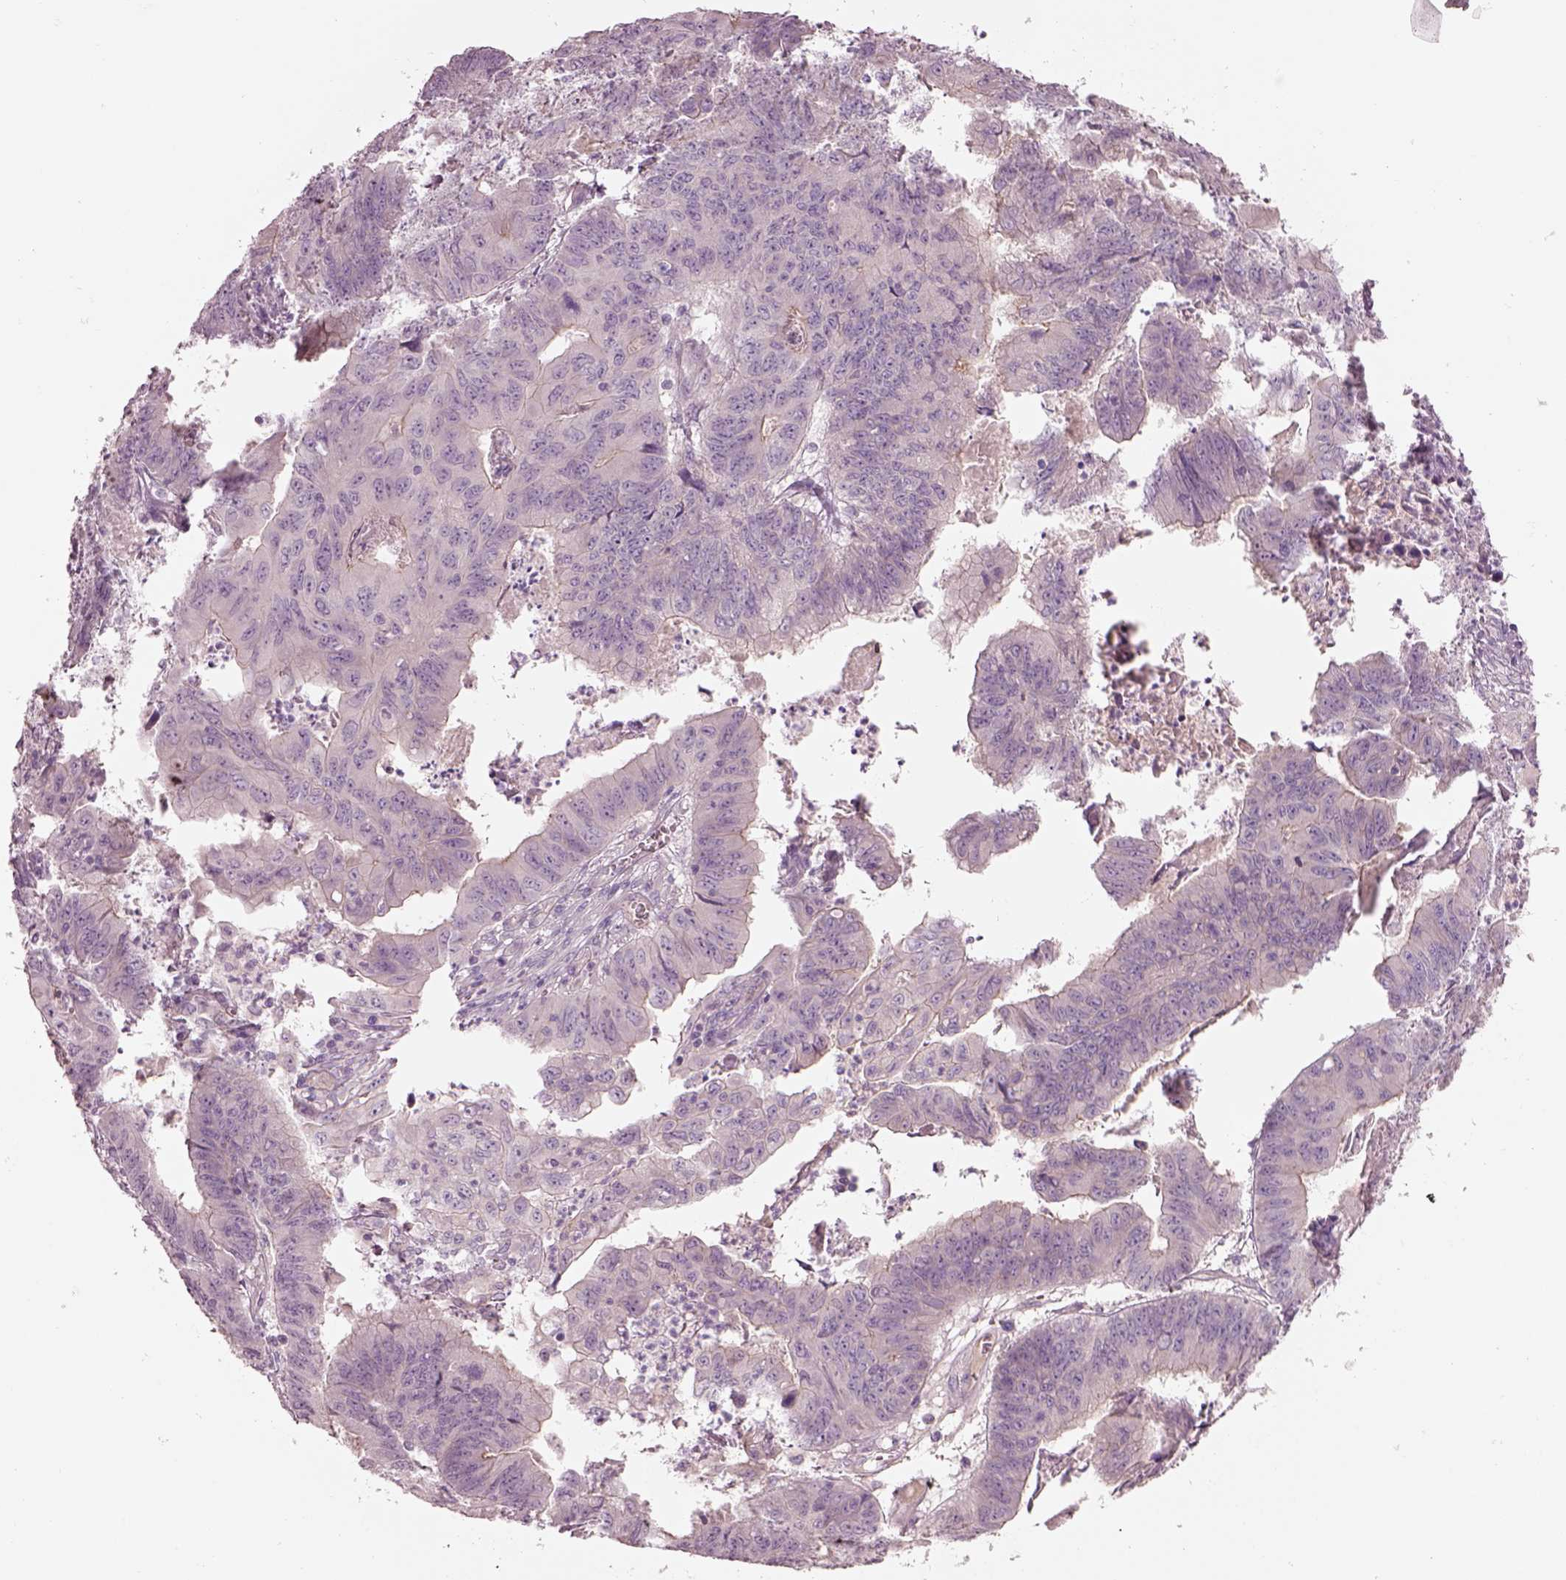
{"staining": {"intensity": "negative", "quantity": "none", "location": "none"}, "tissue": "stomach cancer", "cell_type": "Tumor cells", "image_type": "cancer", "snomed": [{"axis": "morphology", "description": "Adenocarcinoma, NOS"}, {"axis": "topography", "description": "Stomach, lower"}], "caption": "Stomach cancer (adenocarcinoma) was stained to show a protein in brown. There is no significant expression in tumor cells.", "gene": "DUOXA2", "patient": {"sex": "male", "age": 77}}